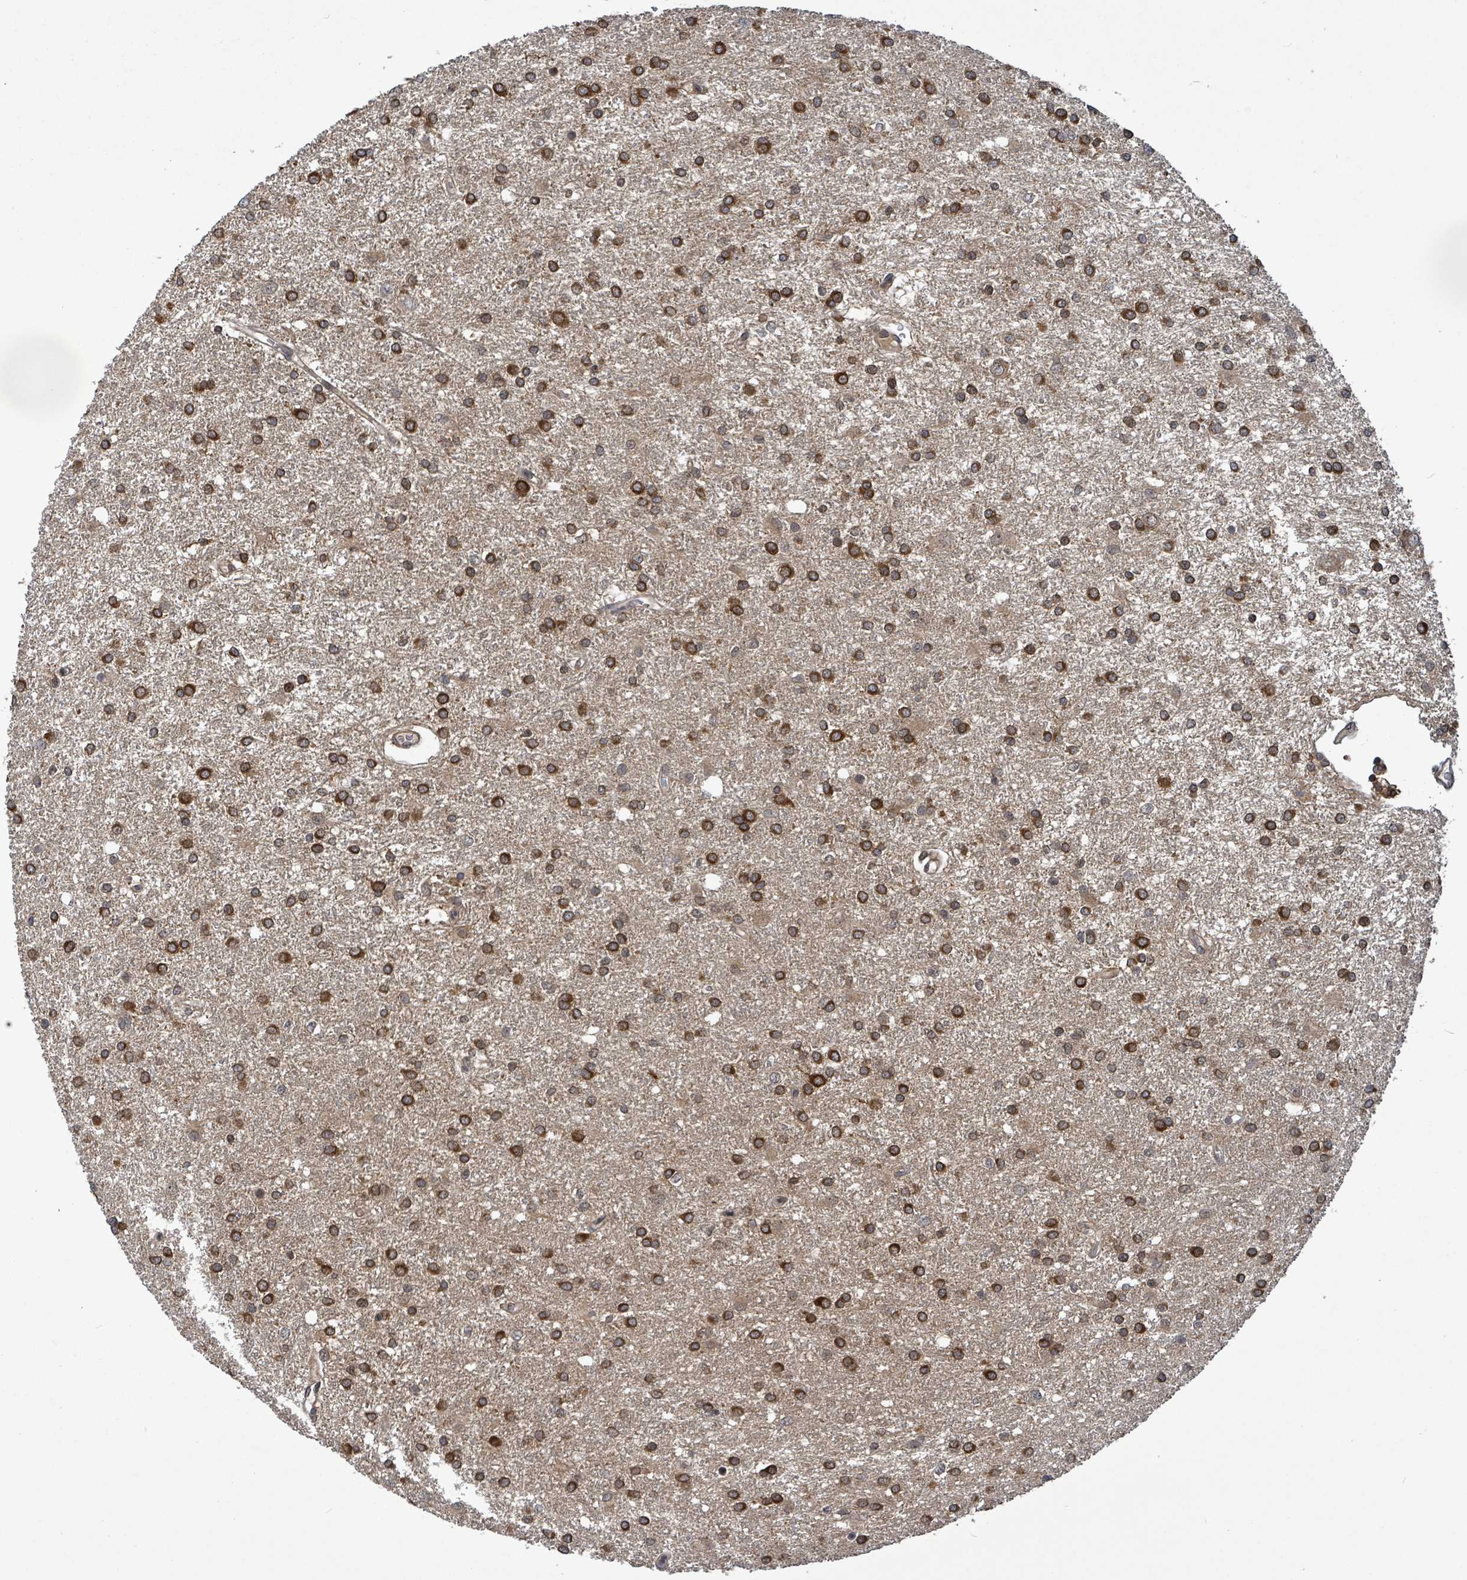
{"staining": {"intensity": "strong", "quantity": ">75%", "location": "cytoplasmic/membranous"}, "tissue": "glioma", "cell_type": "Tumor cells", "image_type": "cancer", "snomed": [{"axis": "morphology", "description": "Glioma, malignant, High grade"}, {"axis": "topography", "description": "Brain"}], "caption": "Immunohistochemistry (IHC) micrograph of malignant glioma (high-grade) stained for a protein (brown), which exhibits high levels of strong cytoplasmic/membranous positivity in about >75% of tumor cells.", "gene": "FBXO6", "patient": {"sex": "female", "age": 50}}